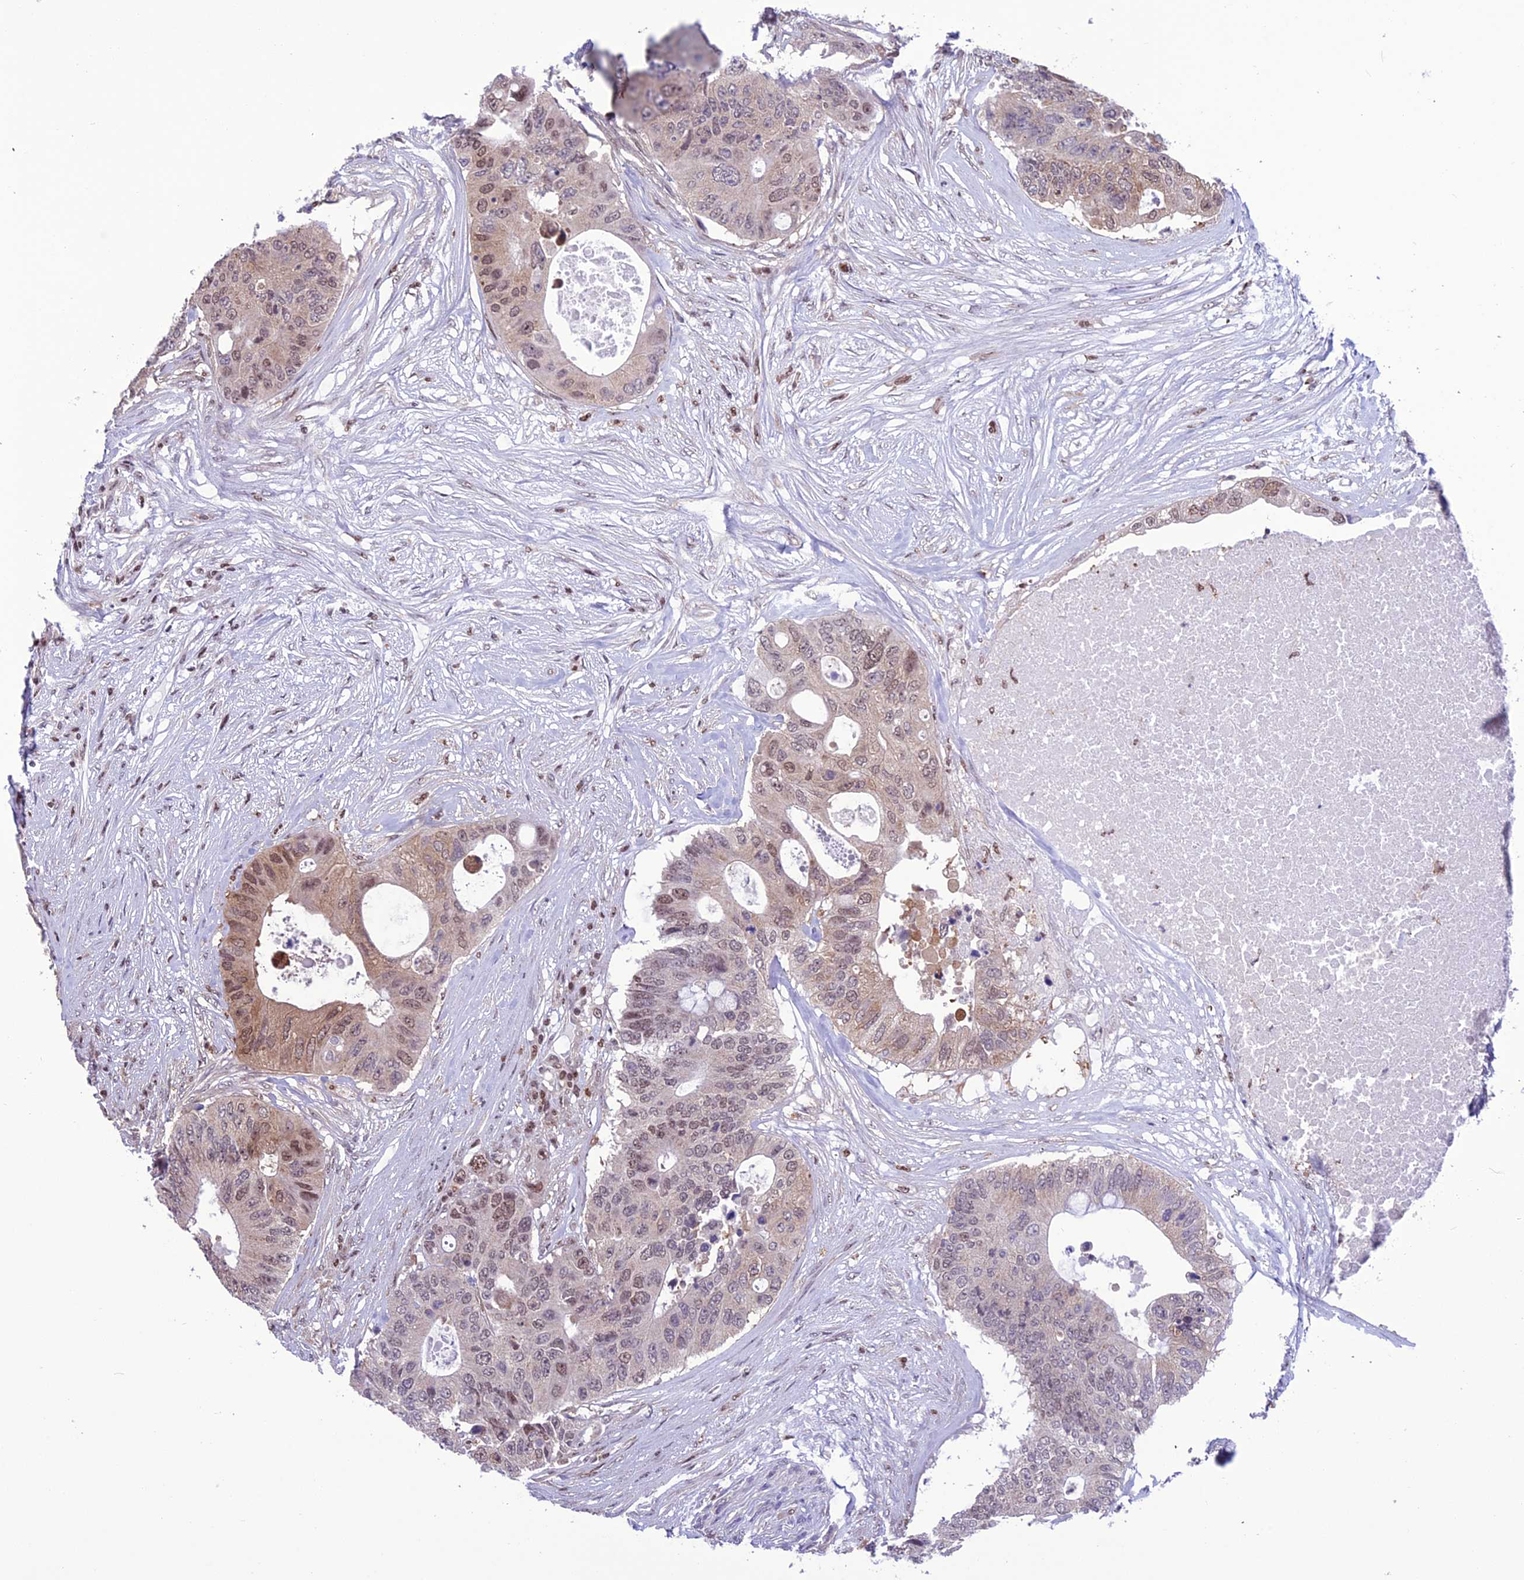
{"staining": {"intensity": "moderate", "quantity": "<25%", "location": "nuclear"}, "tissue": "colorectal cancer", "cell_type": "Tumor cells", "image_type": "cancer", "snomed": [{"axis": "morphology", "description": "Adenocarcinoma, NOS"}, {"axis": "topography", "description": "Colon"}], "caption": "This image displays IHC staining of colorectal cancer (adenocarcinoma), with low moderate nuclear staining in approximately <25% of tumor cells.", "gene": "MIS12", "patient": {"sex": "male", "age": 71}}